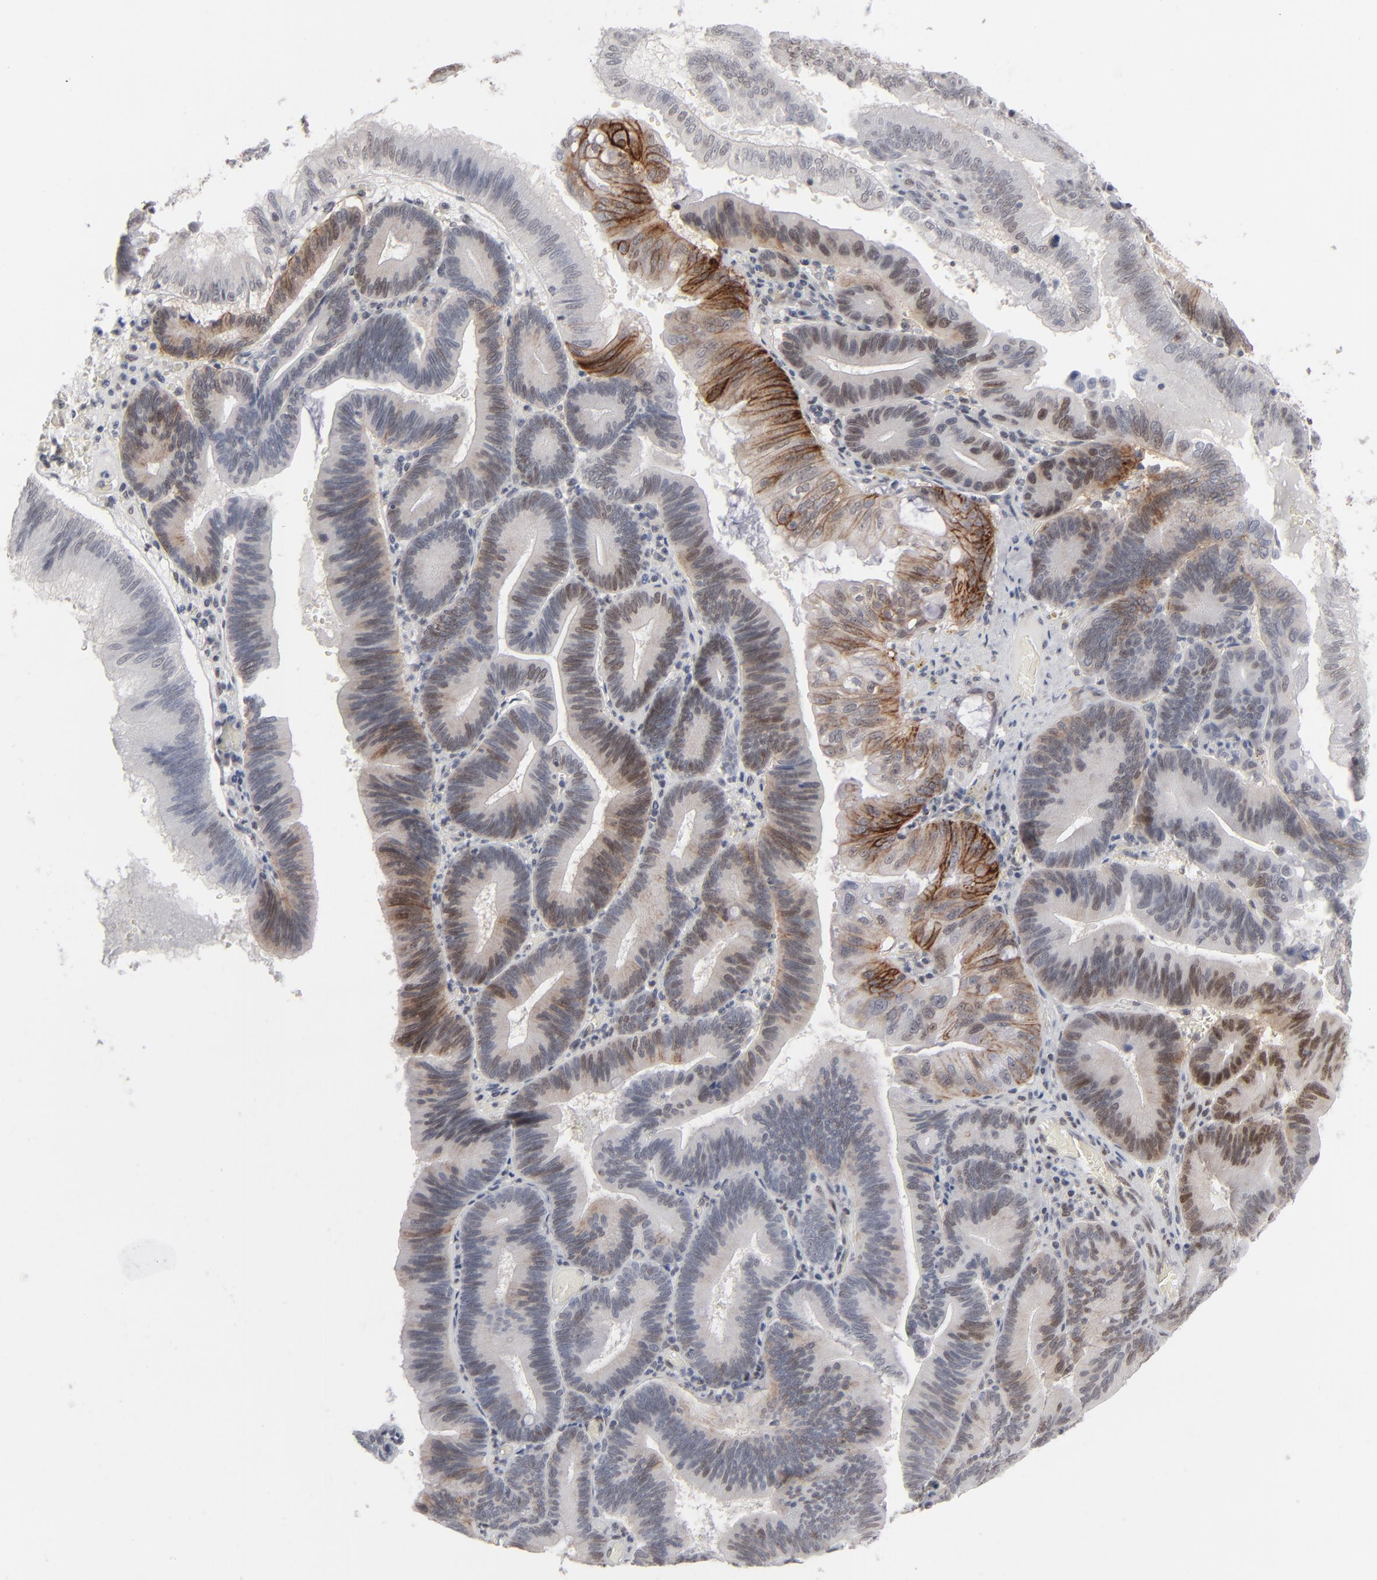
{"staining": {"intensity": "strong", "quantity": "25%-75%", "location": "cytoplasmic/membranous"}, "tissue": "pancreatic cancer", "cell_type": "Tumor cells", "image_type": "cancer", "snomed": [{"axis": "morphology", "description": "Adenocarcinoma, NOS"}, {"axis": "topography", "description": "Pancreas"}], "caption": "Protein staining of pancreatic cancer (adenocarcinoma) tissue exhibits strong cytoplasmic/membranous expression in about 25%-75% of tumor cells. The staining is performed using DAB (3,3'-diaminobenzidine) brown chromogen to label protein expression. The nuclei are counter-stained blue using hematoxylin.", "gene": "IRF9", "patient": {"sex": "male", "age": 82}}